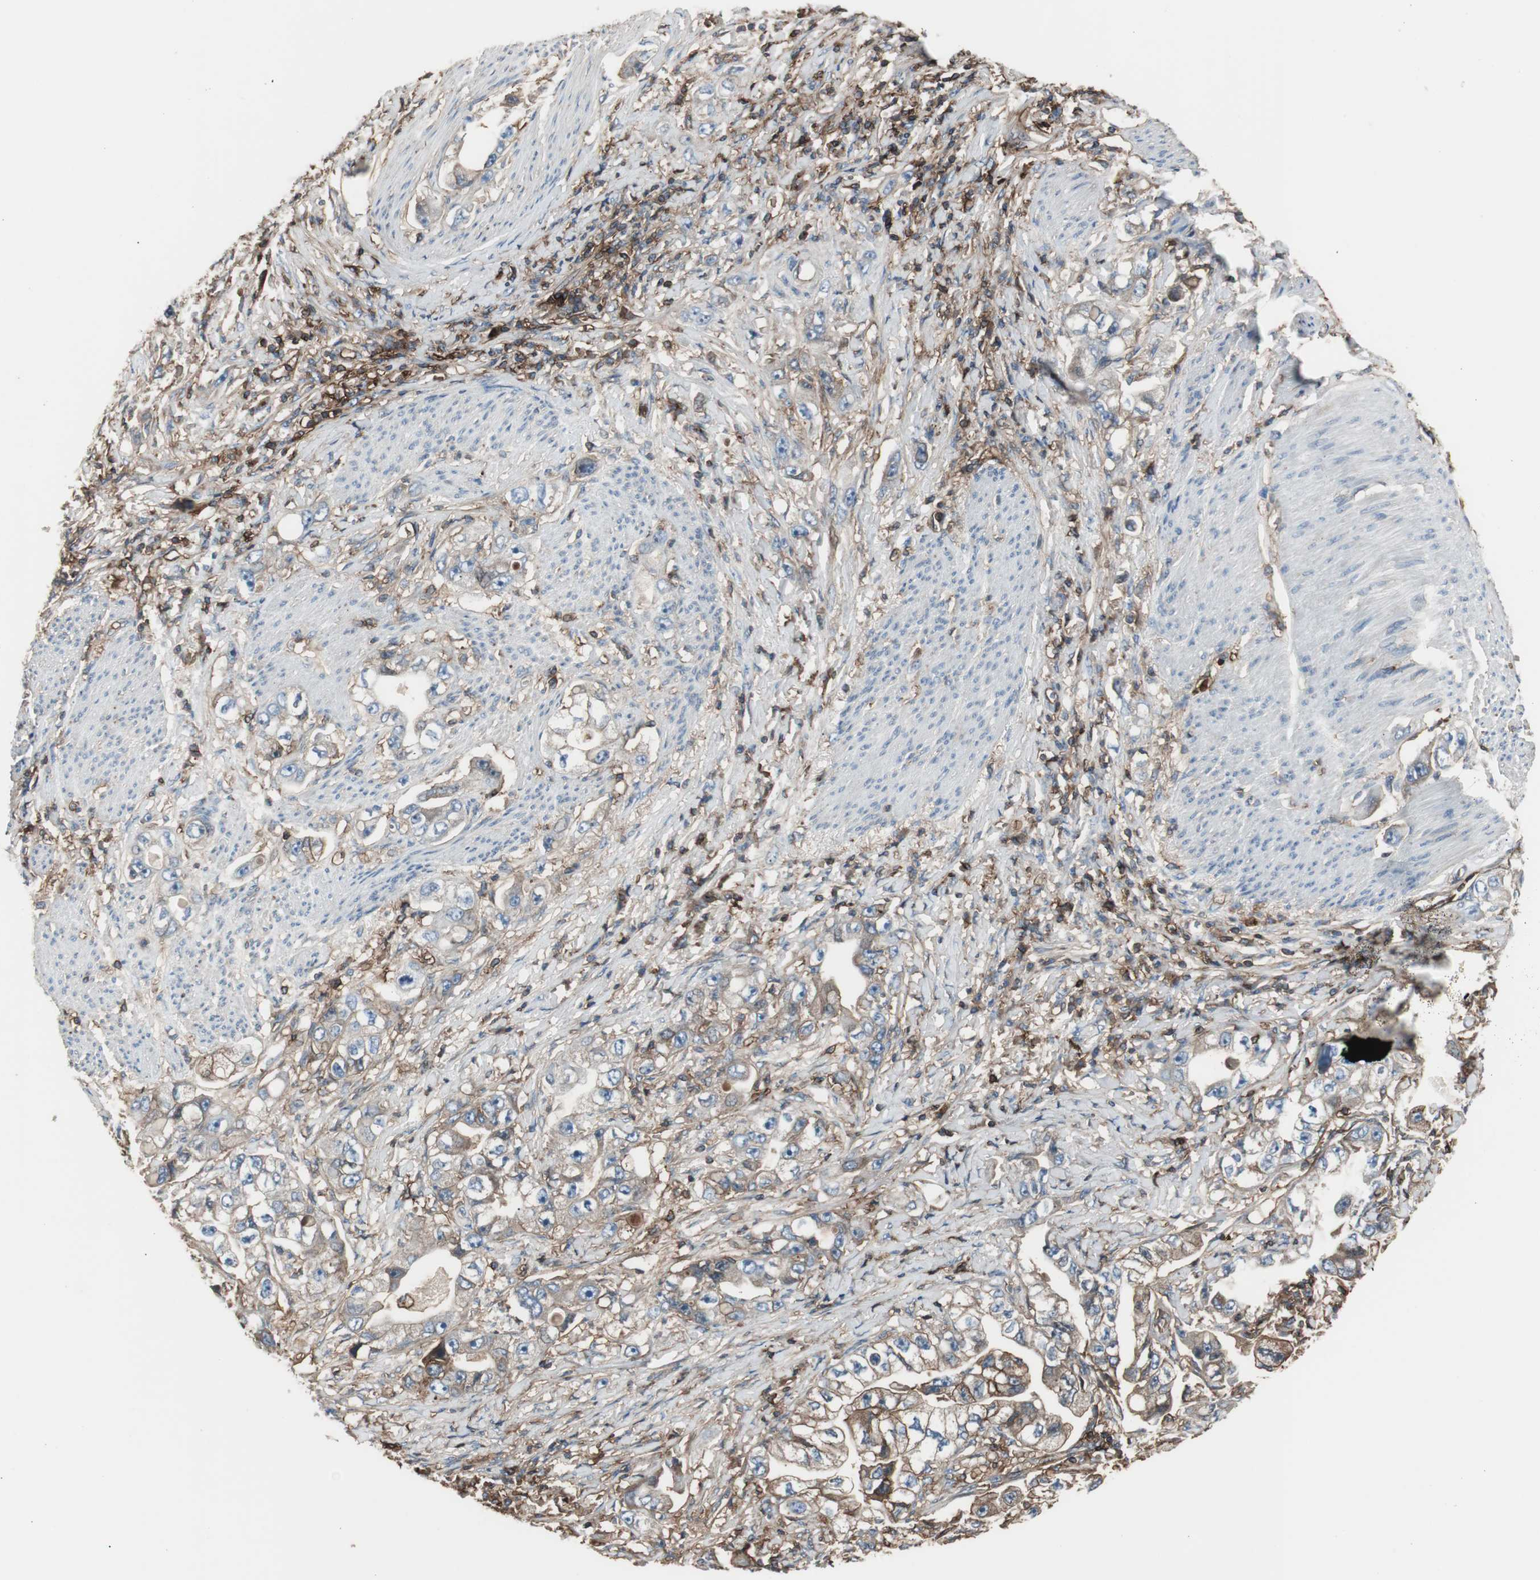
{"staining": {"intensity": "moderate", "quantity": "25%-75%", "location": "cytoplasmic/membranous"}, "tissue": "stomach cancer", "cell_type": "Tumor cells", "image_type": "cancer", "snomed": [{"axis": "morphology", "description": "Adenocarcinoma, NOS"}, {"axis": "topography", "description": "Stomach, lower"}], "caption": "The micrograph shows staining of stomach cancer, revealing moderate cytoplasmic/membranous protein positivity (brown color) within tumor cells.", "gene": "B2M", "patient": {"sex": "female", "age": 93}}